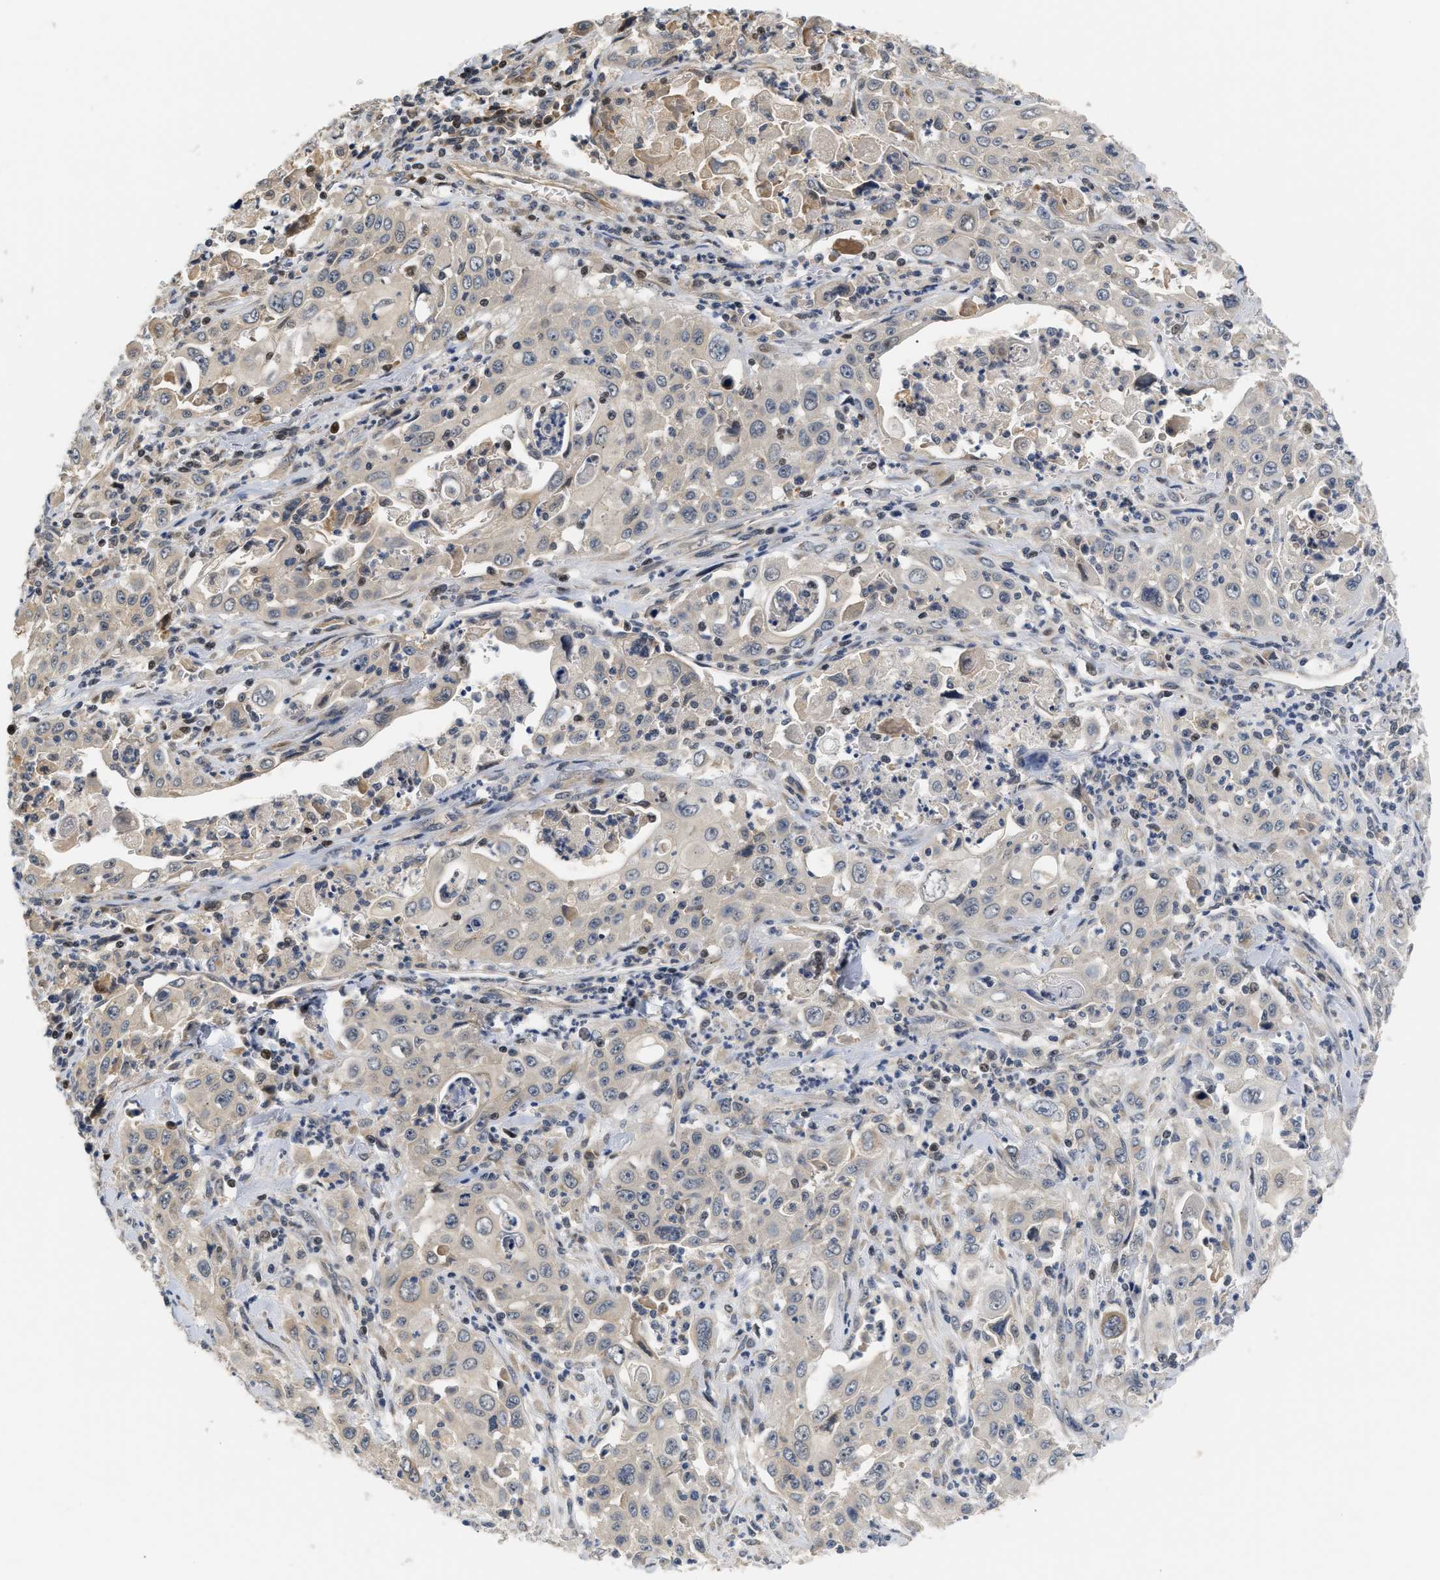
{"staining": {"intensity": "negative", "quantity": "none", "location": "none"}, "tissue": "pancreatic cancer", "cell_type": "Tumor cells", "image_type": "cancer", "snomed": [{"axis": "morphology", "description": "Adenocarcinoma, NOS"}, {"axis": "topography", "description": "Pancreas"}], "caption": "Adenocarcinoma (pancreatic) stained for a protein using immunohistochemistry reveals no expression tumor cells.", "gene": "TNIP2", "patient": {"sex": "male", "age": 70}}